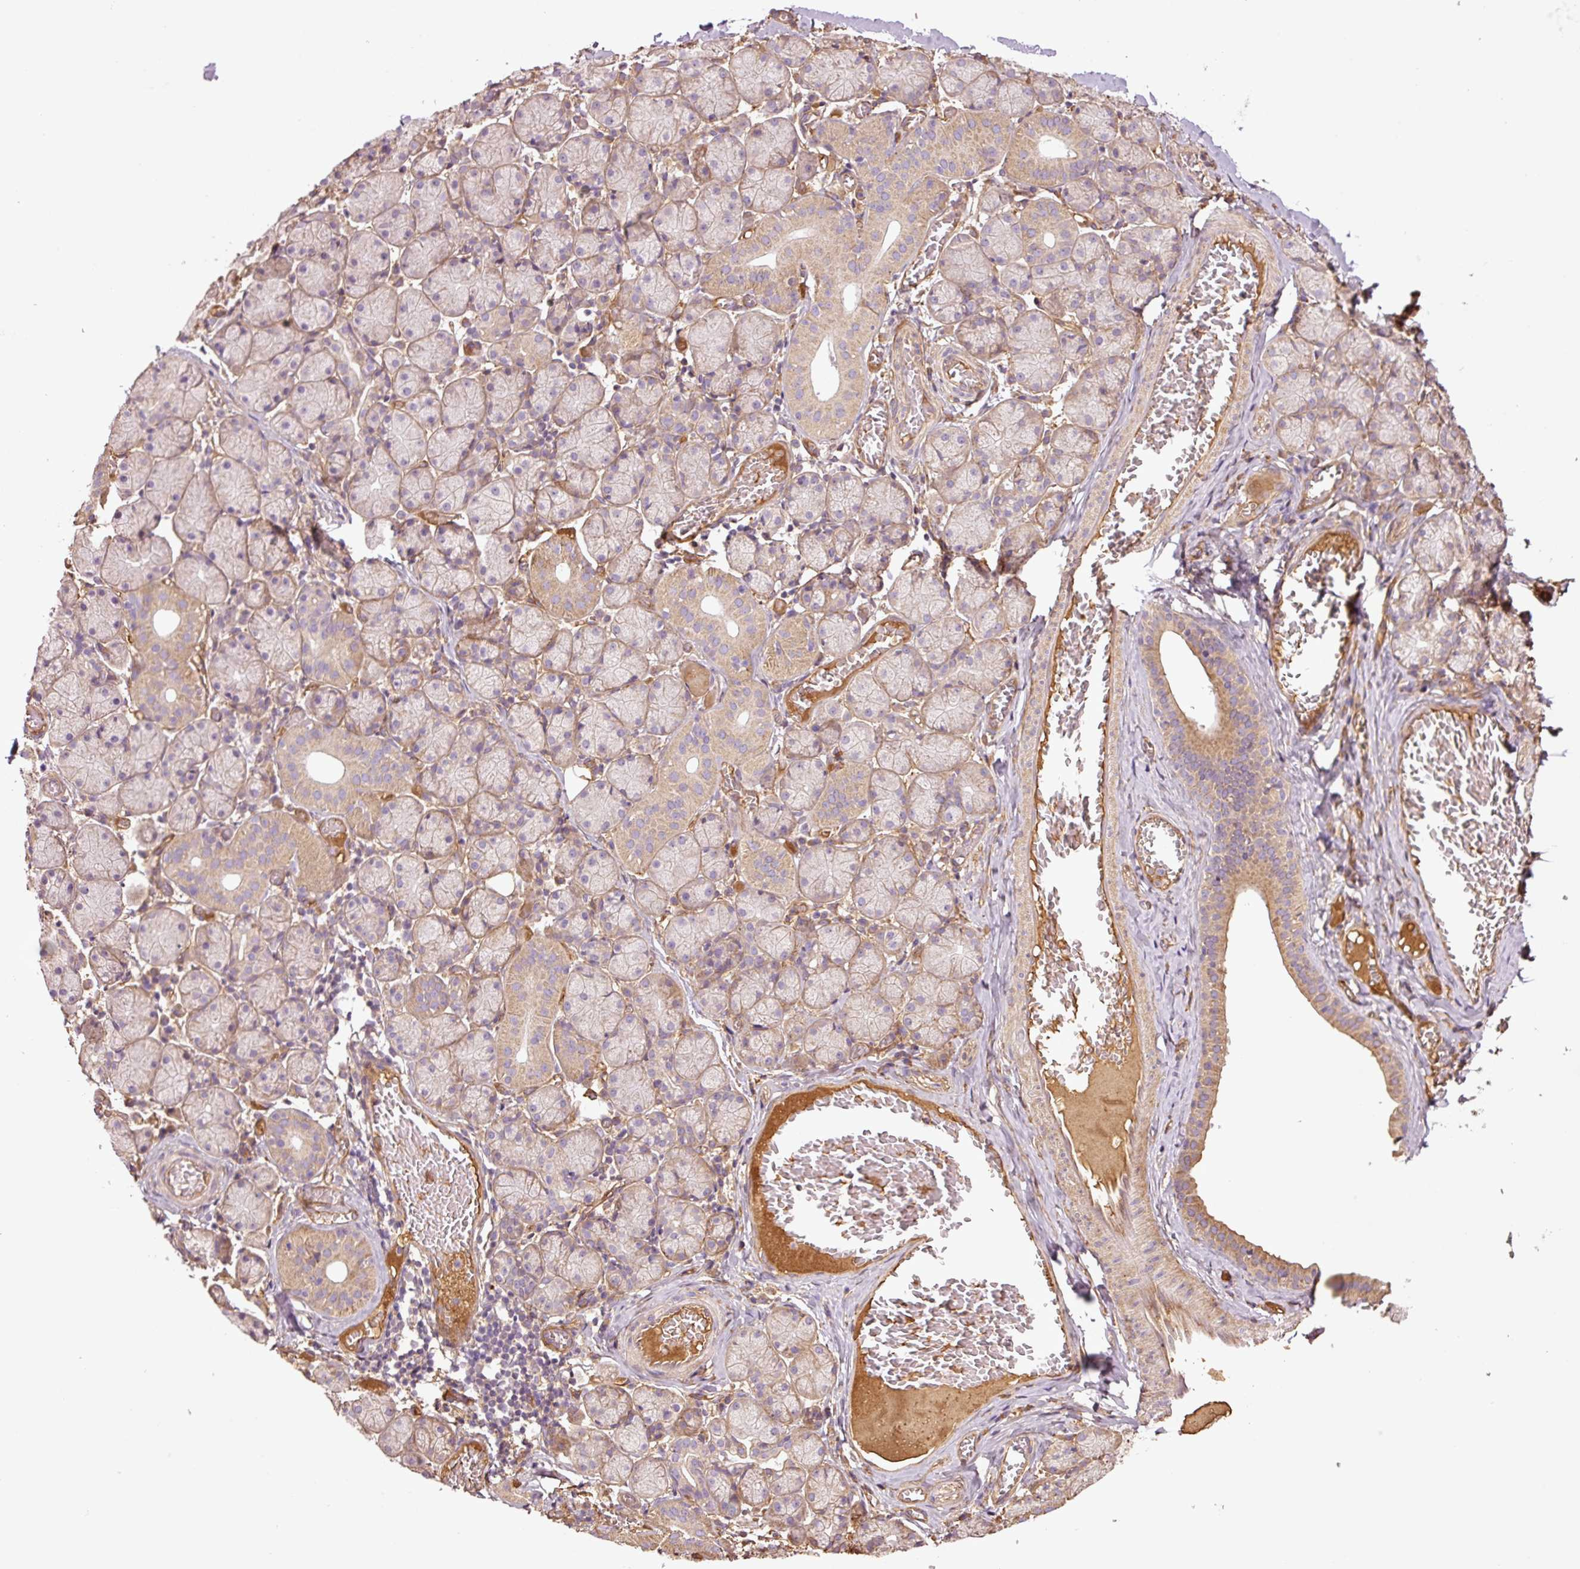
{"staining": {"intensity": "moderate", "quantity": "<25%", "location": "cytoplasmic/membranous"}, "tissue": "salivary gland", "cell_type": "Glandular cells", "image_type": "normal", "snomed": [{"axis": "morphology", "description": "Normal tissue, NOS"}, {"axis": "topography", "description": "Salivary gland"}], "caption": "Immunohistochemistry histopathology image of normal salivary gland stained for a protein (brown), which reveals low levels of moderate cytoplasmic/membranous staining in about <25% of glandular cells.", "gene": "NID2", "patient": {"sex": "female", "age": 24}}